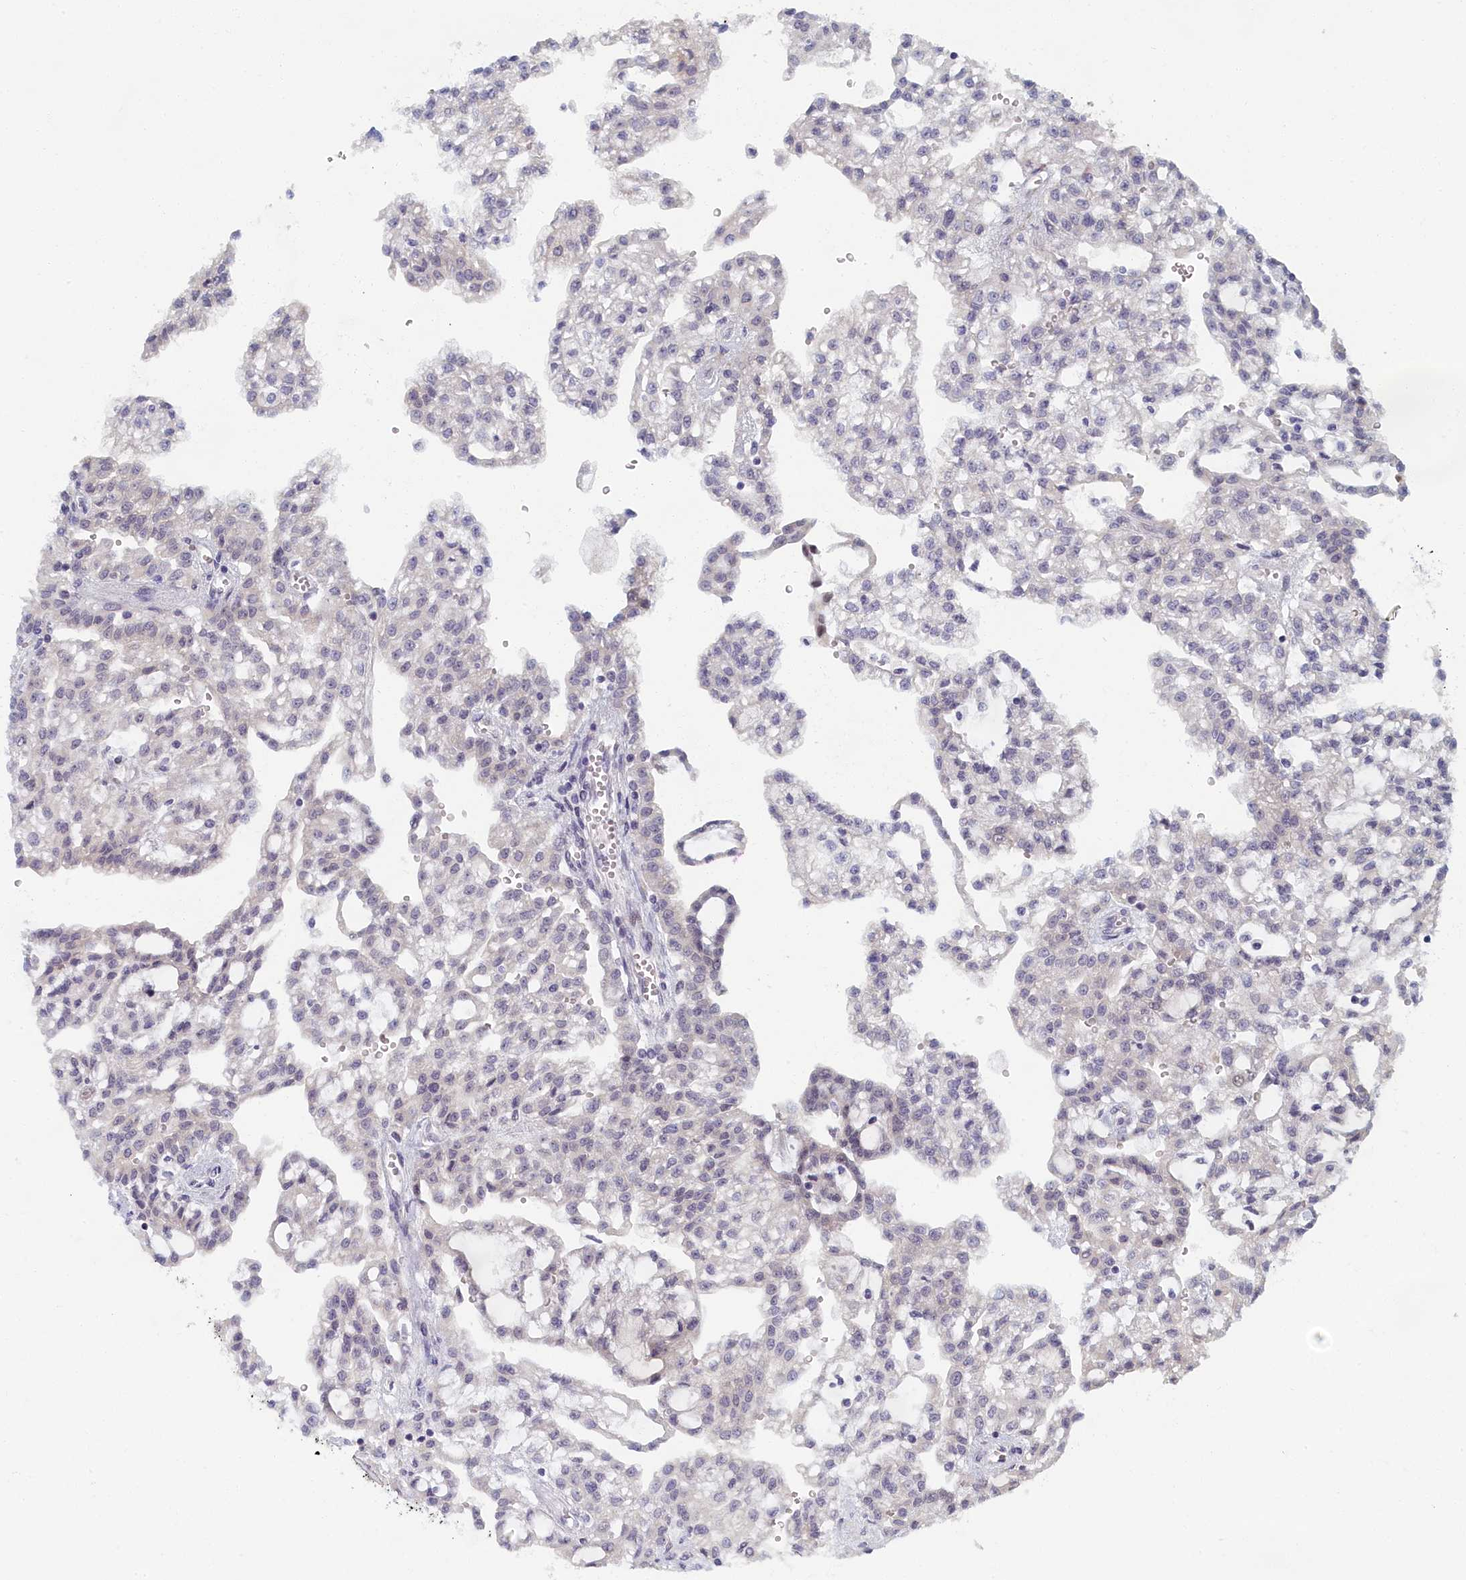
{"staining": {"intensity": "negative", "quantity": "none", "location": "none"}, "tissue": "renal cancer", "cell_type": "Tumor cells", "image_type": "cancer", "snomed": [{"axis": "morphology", "description": "Adenocarcinoma, NOS"}, {"axis": "topography", "description": "Kidney"}], "caption": "Renal cancer was stained to show a protein in brown. There is no significant staining in tumor cells.", "gene": "DNAJC17", "patient": {"sex": "male", "age": 63}}